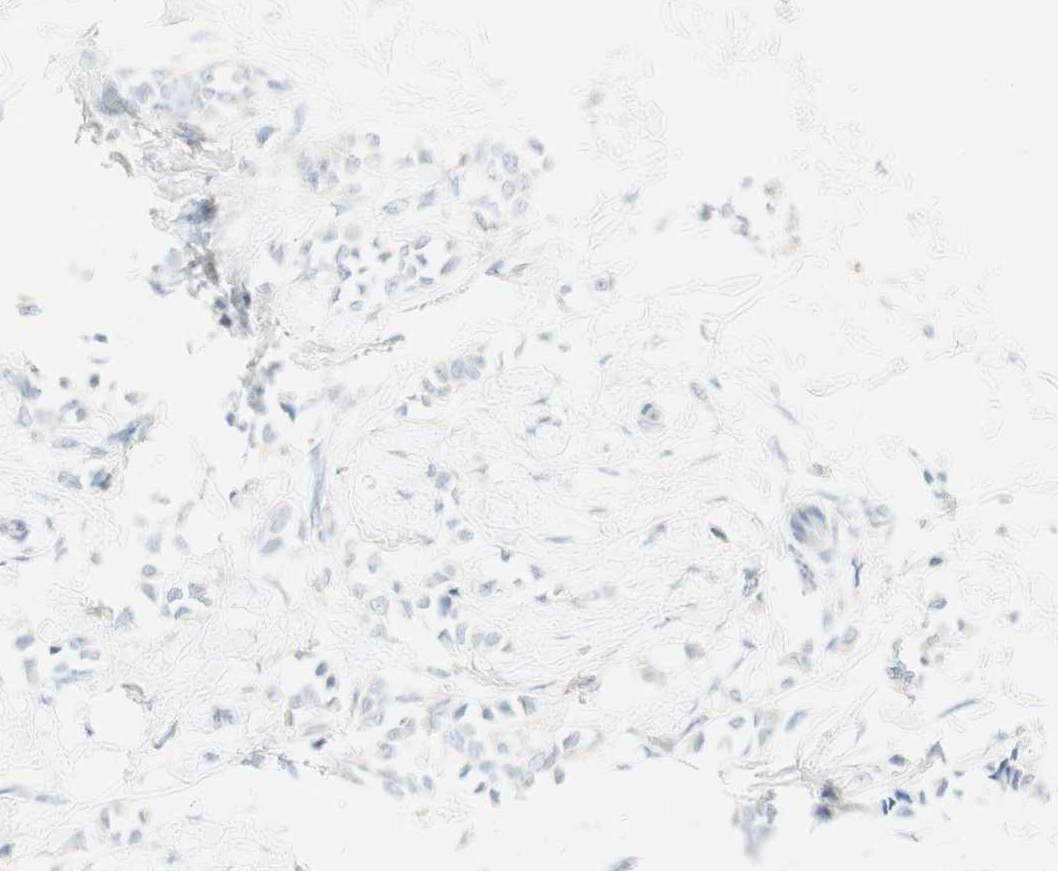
{"staining": {"intensity": "negative", "quantity": "none", "location": "none"}, "tissue": "breast cancer", "cell_type": "Tumor cells", "image_type": "cancer", "snomed": [{"axis": "morphology", "description": "Lobular carcinoma, in situ"}, {"axis": "morphology", "description": "Lobular carcinoma"}, {"axis": "topography", "description": "Breast"}], "caption": "The immunohistochemistry histopathology image has no significant positivity in tumor cells of breast cancer (lobular carcinoma) tissue.", "gene": "ART3", "patient": {"sex": "female", "age": 41}}